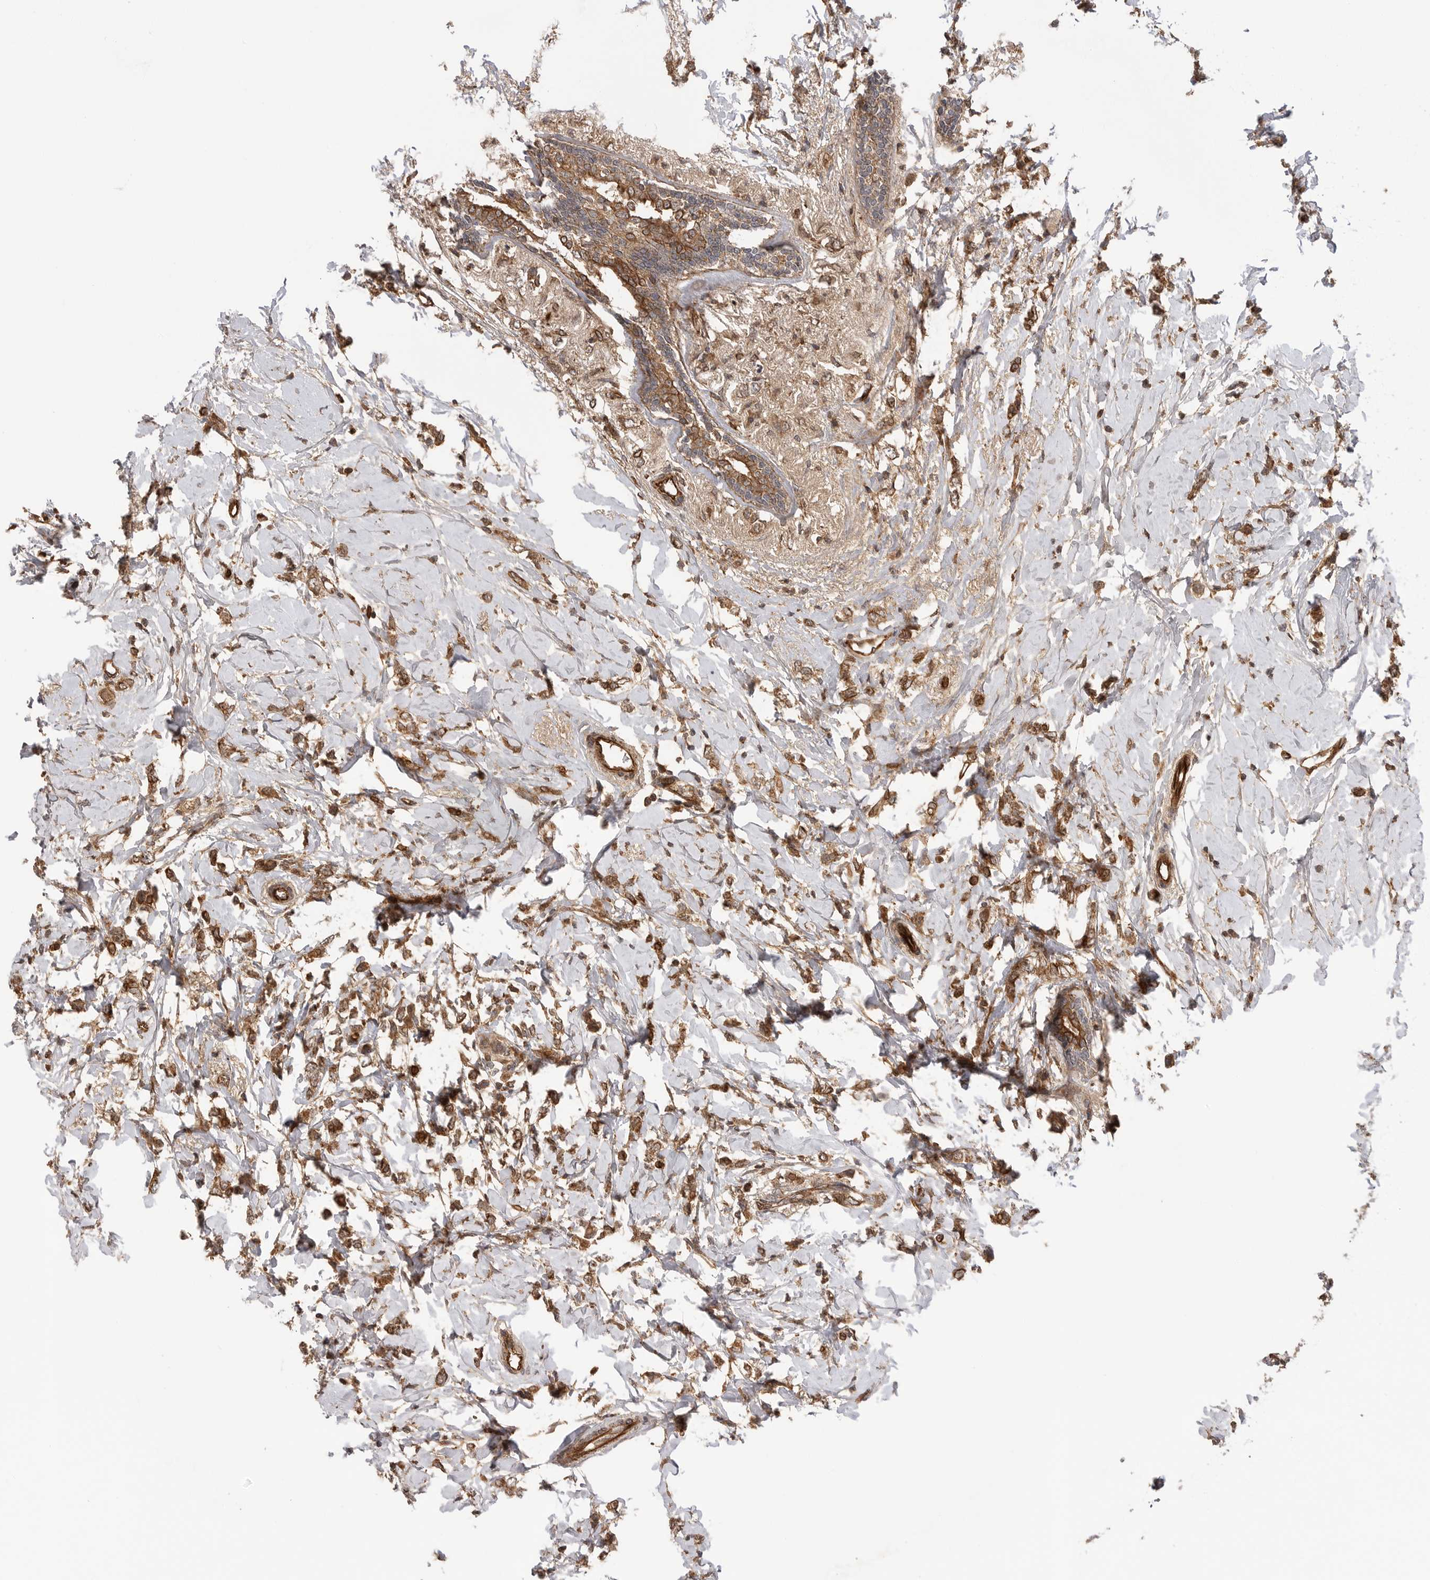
{"staining": {"intensity": "moderate", "quantity": ">75%", "location": "cytoplasmic/membranous"}, "tissue": "breast cancer", "cell_type": "Tumor cells", "image_type": "cancer", "snomed": [{"axis": "morphology", "description": "Normal tissue, NOS"}, {"axis": "morphology", "description": "Lobular carcinoma"}, {"axis": "topography", "description": "Breast"}], "caption": "Tumor cells display medium levels of moderate cytoplasmic/membranous positivity in approximately >75% of cells in human breast cancer. (brown staining indicates protein expression, while blue staining denotes nuclei).", "gene": "PRDX4", "patient": {"sex": "female", "age": 47}}